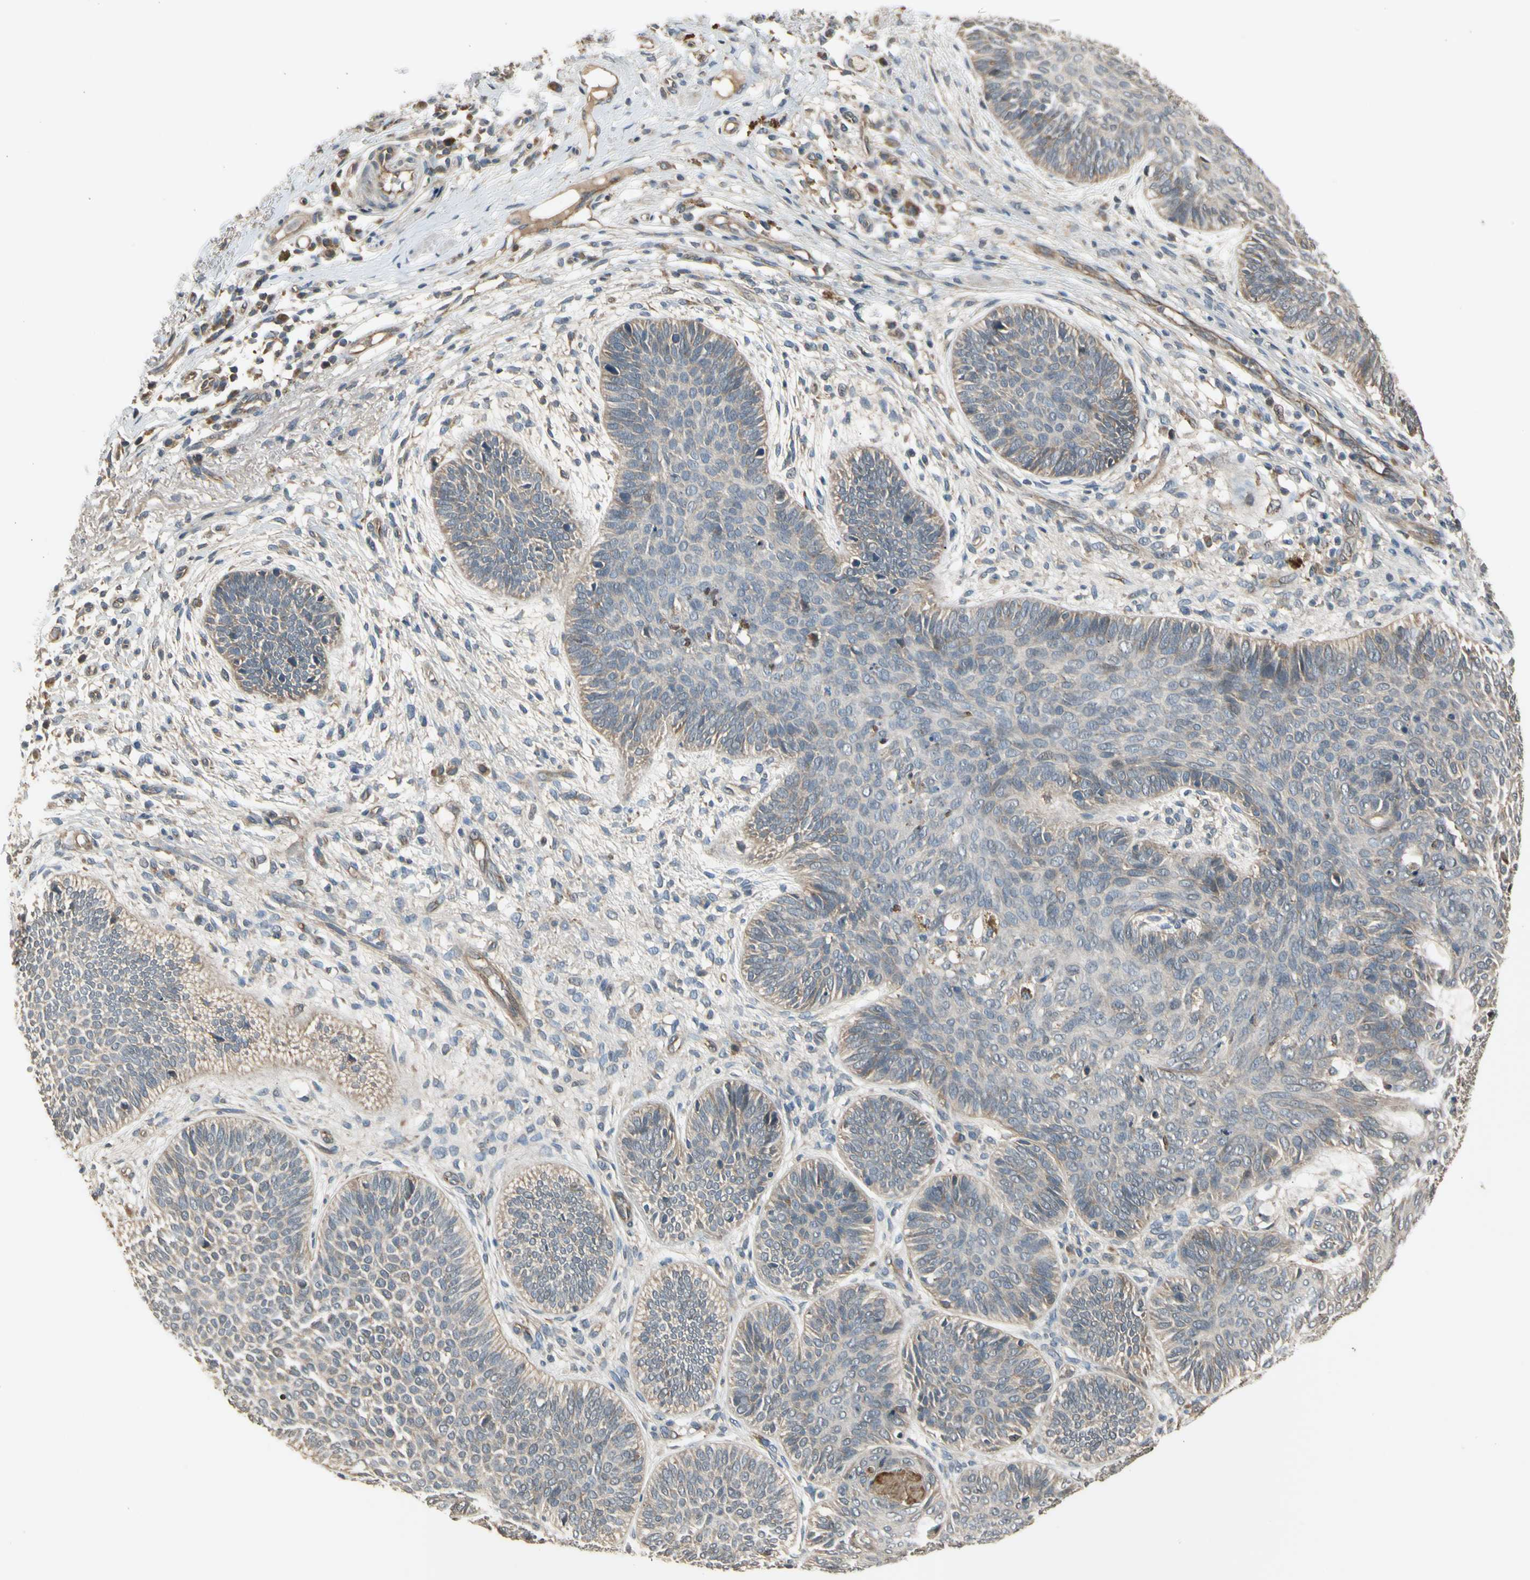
{"staining": {"intensity": "moderate", "quantity": "<25%", "location": "cytoplasmic/membranous"}, "tissue": "skin cancer", "cell_type": "Tumor cells", "image_type": "cancer", "snomed": [{"axis": "morphology", "description": "Normal tissue, NOS"}, {"axis": "morphology", "description": "Basal cell carcinoma"}, {"axis": "topography", "description": "Skin"}], "caption": "IHC image of basal cell carcinoma (skin) stained for a protein (brown), which reveals low levels of moderate cytoplasmic/membranous positivity in approximately <25% of tumor cells.", "gene": "EFNB2", "patient": {"sex": "male", "age": 52}}